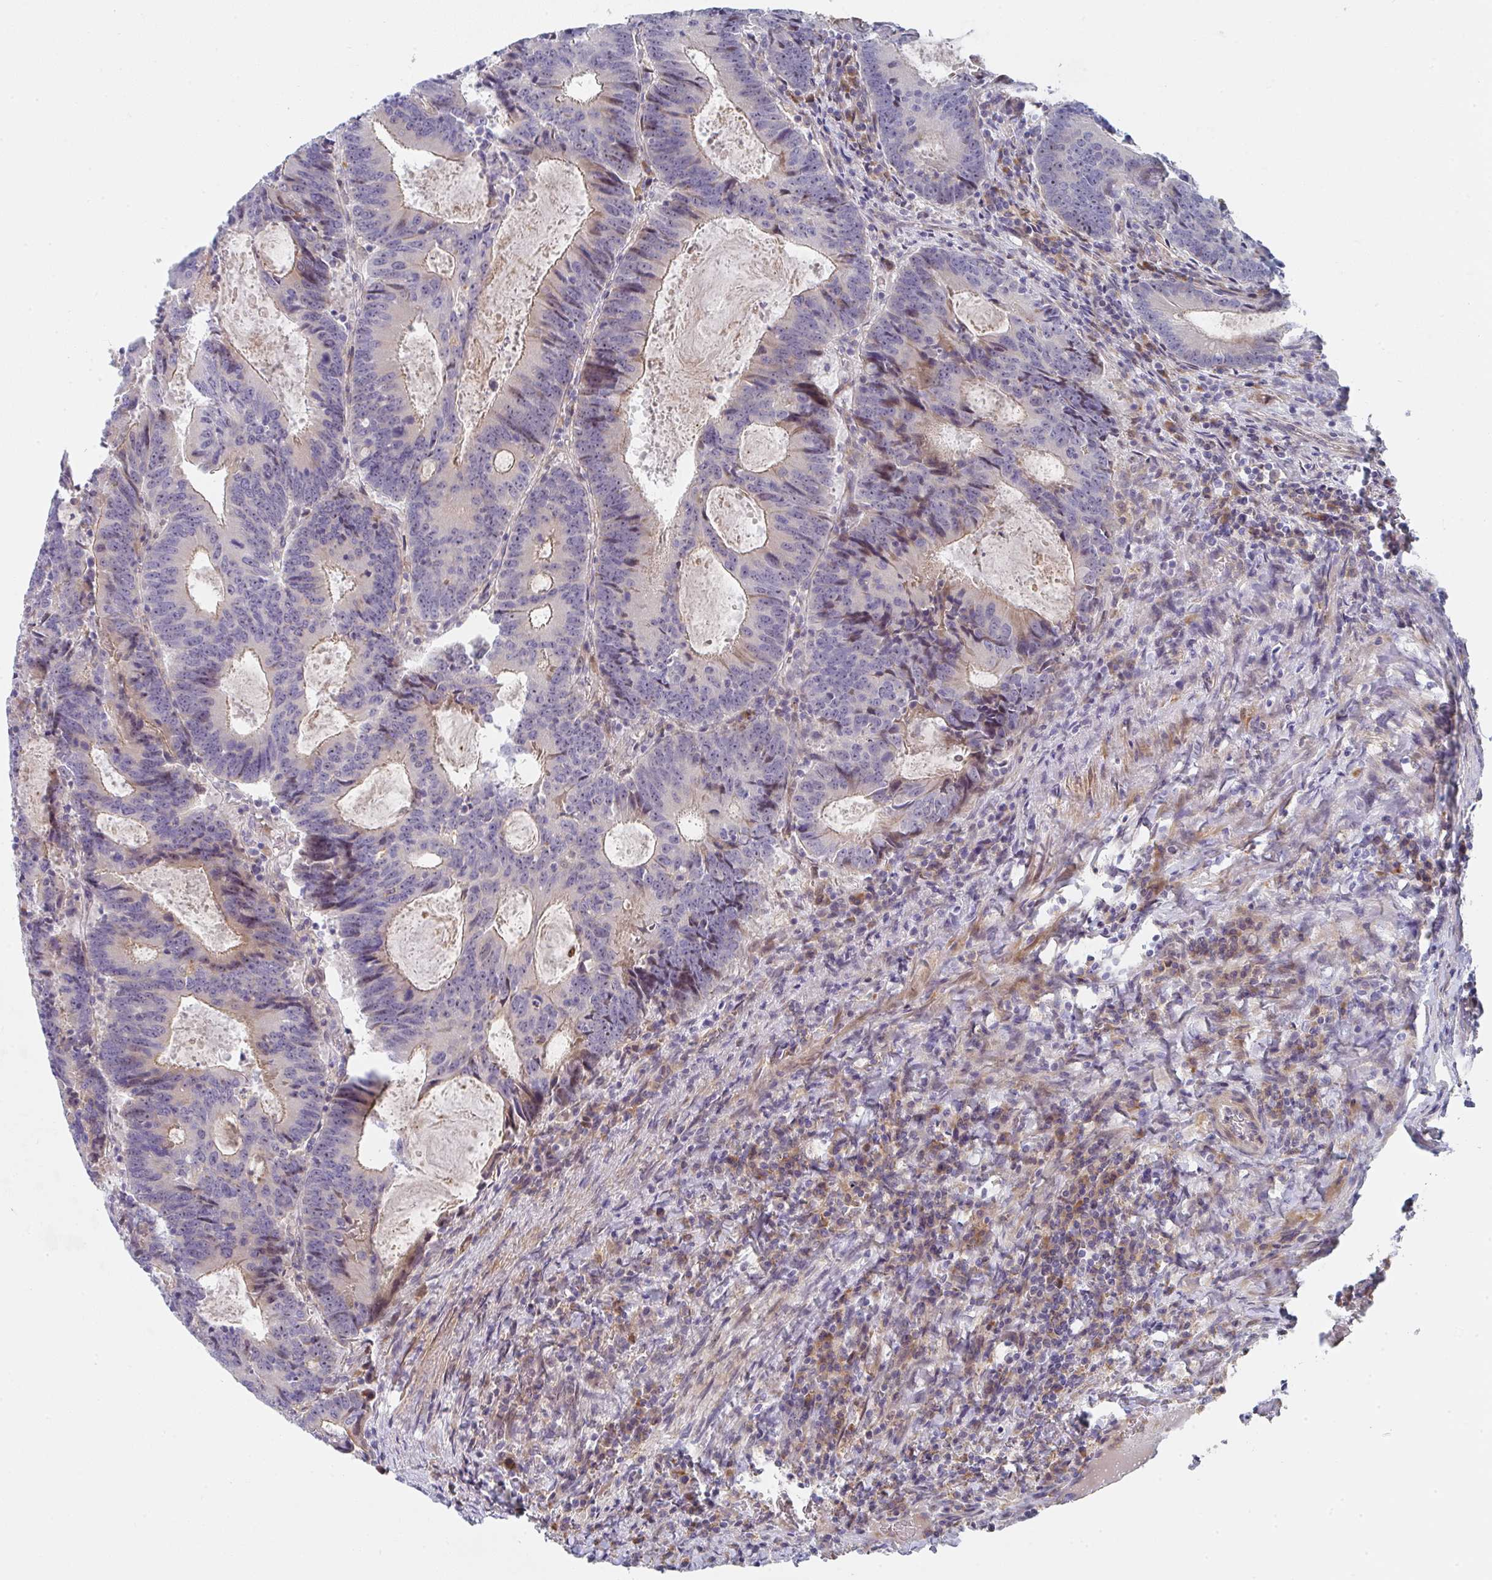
{"staining": {"intensity": "moderate", "quantity": "<25%", "location": "cytoplasmic/membranous,nuclear"}, "tissue": "colorectal cancer", "cell_type": "Tumor cells", "image_type": "cancer", "snomed": [{"axis": "morphology", "description": "Adenocarcinoma, NOS"}, {"axis": "topography", "description": "Colon"}], "caption": "Protein staining shows moderate cytoplasmic/membranous and nuclear staining in about <25% of tumor cells in colorectal cancer (adenocarcinoma). (Brightfield microscopy of DAB IHC at high magnification).", "gene": "KLHL33", "patient": {"sex": "male", "age": 67}}